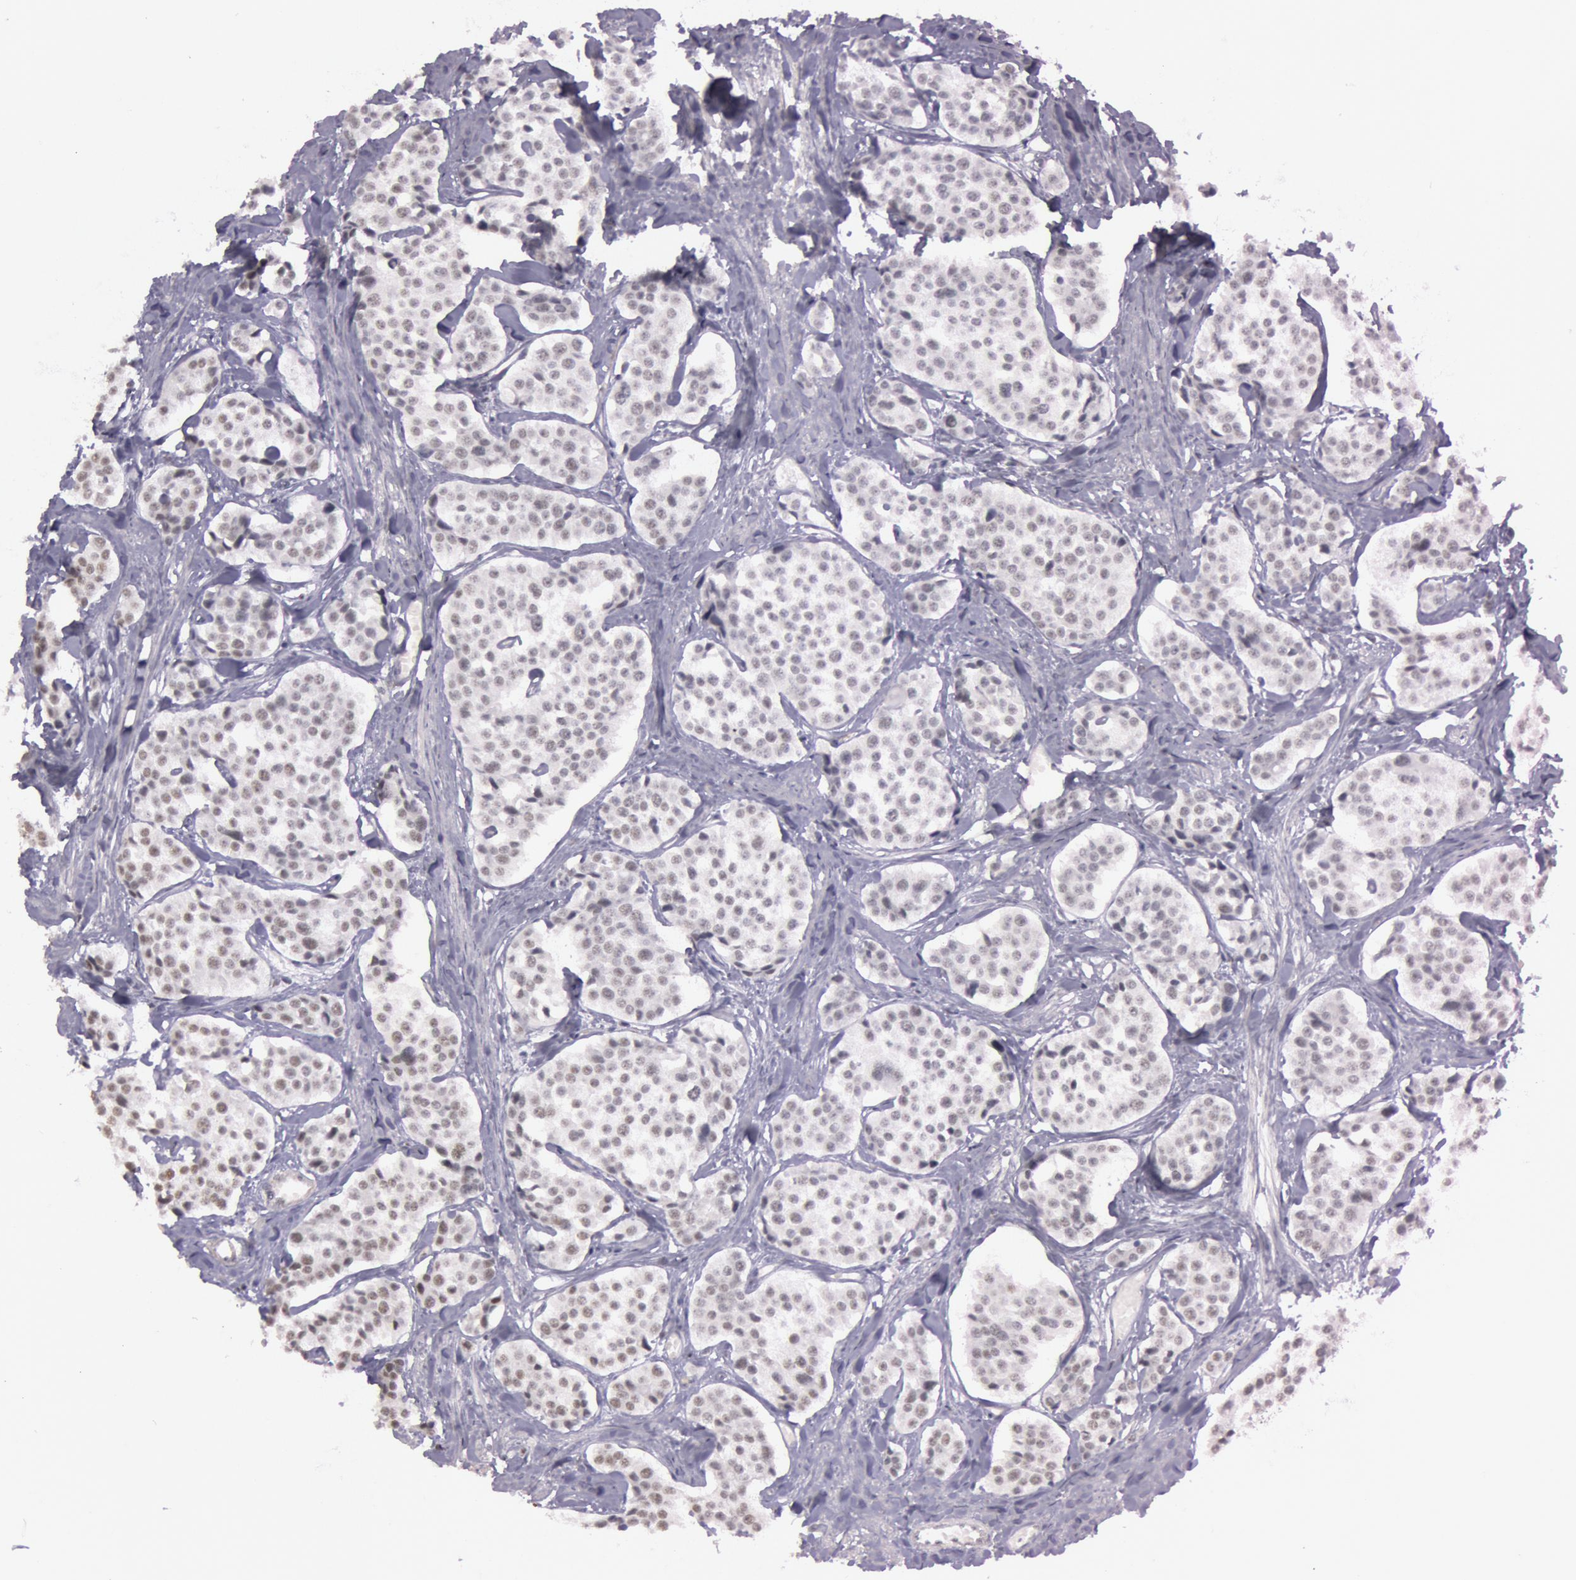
{"staining": {"intensity": "weak", "quantity": "<25%", "location": "nuclear"}, "tissue": "carcinoid", "cell_type": "Tumor cells", "image_type": "cancer", "snomed": [{"axis": "morphology", "description": "Carcinoid, malignant, NOS"}, {"axis": "topography", "description": "Small intestine"}], "caption": "Immunohistochemistry histopathology image of neoplastic tissue: human carcinoid (malignant) stained with DAB reveals no significant protein staining in tumor cells.", "gene": "TASL", "patient": {"sex": "male", "age": 60}}